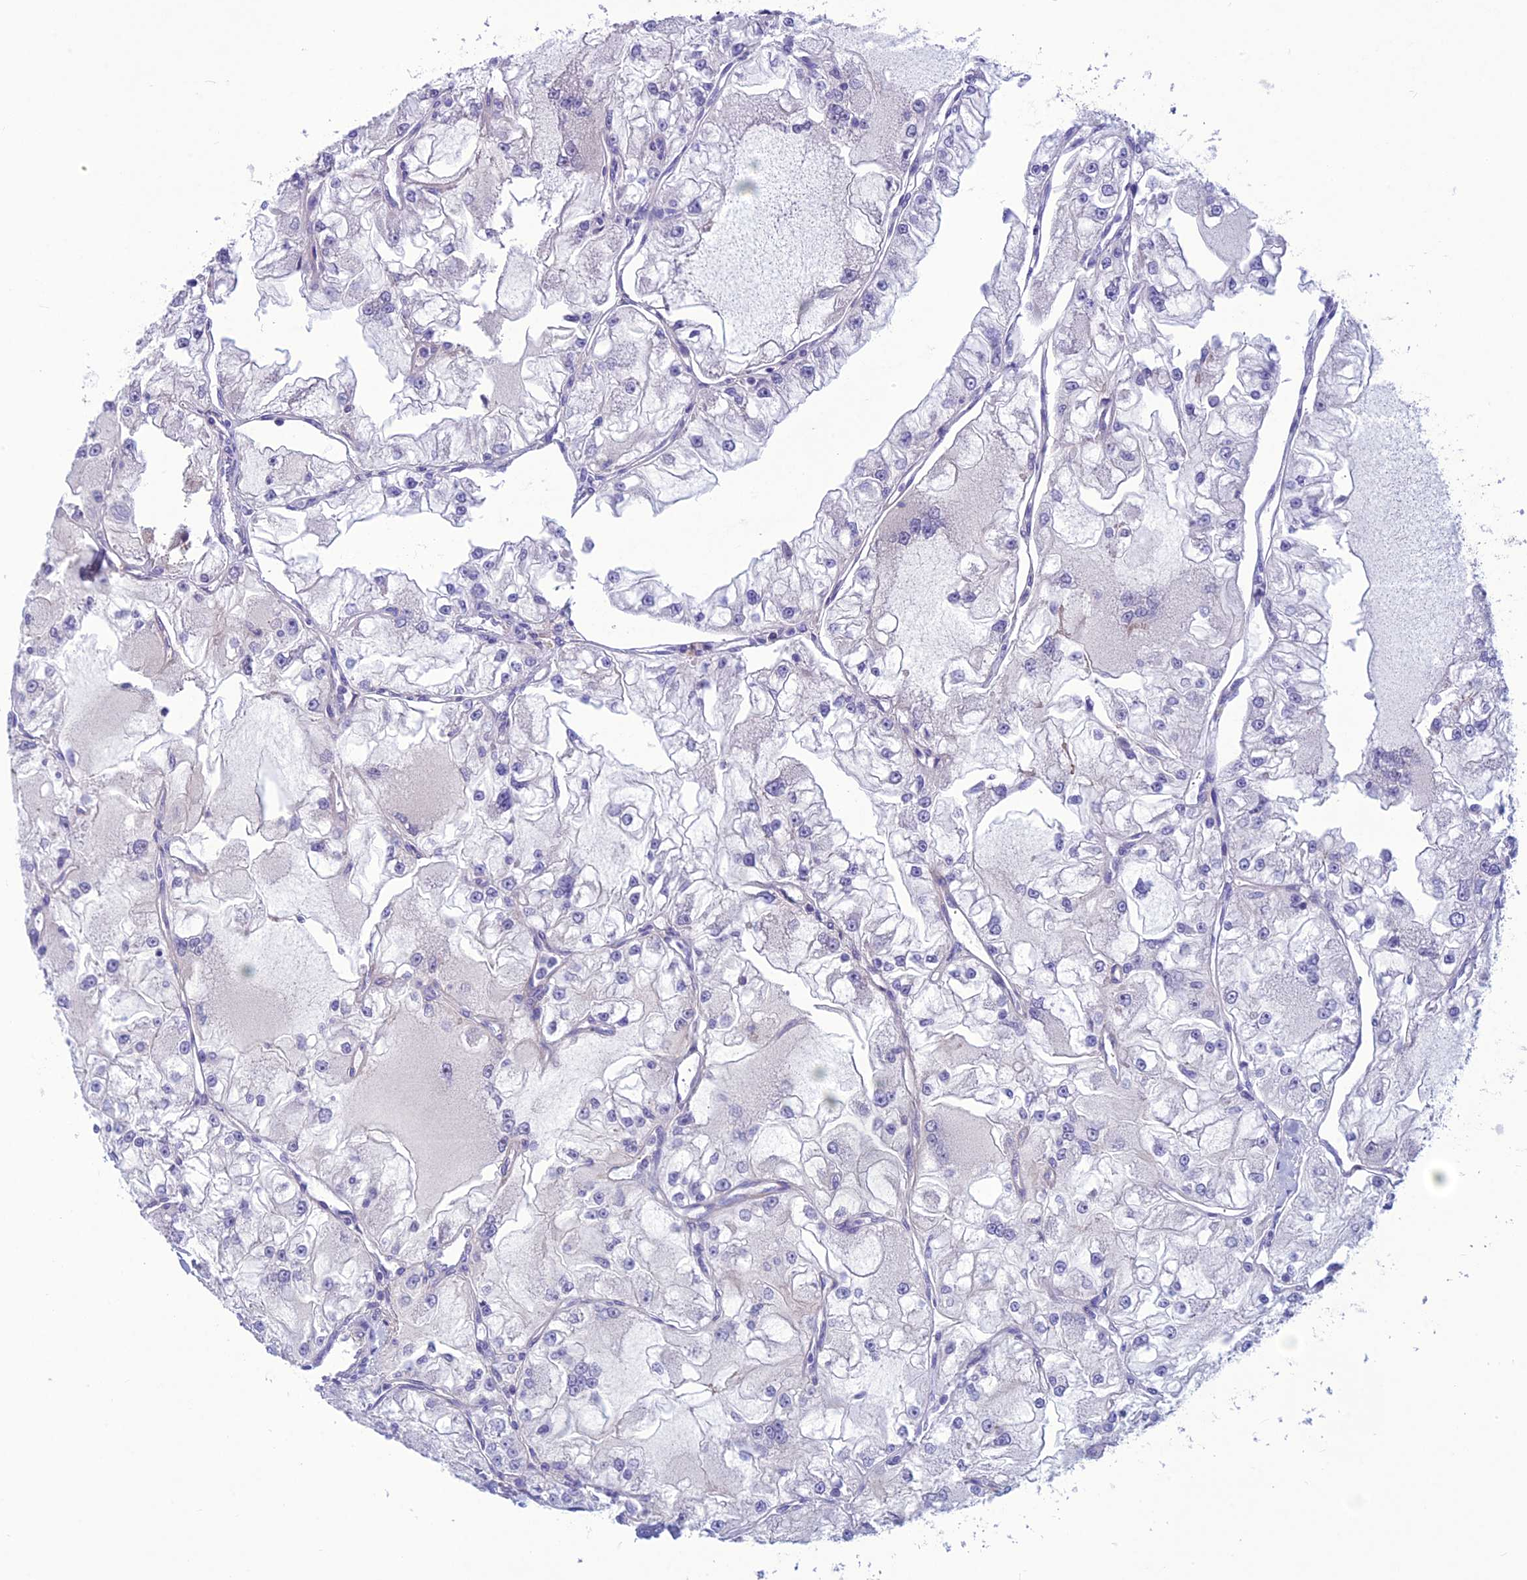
{"staining": {"intensity": "negative", "quantity": "none", "location": "none"}, "tissue": "renal cancer", "cell_type": "Tumor cells", "image_type": "cancer", "snomed": [{"axis": "morphology", "description": "Adenocarcinoma, NOS"}, {"axis": "topography", "description": "Kidney"}], "caption": "The image reveals no significant positivity in tumor cells of renal cancer.", "gene": "BBS2", "patient": {"sex": "female", "age": 72}}